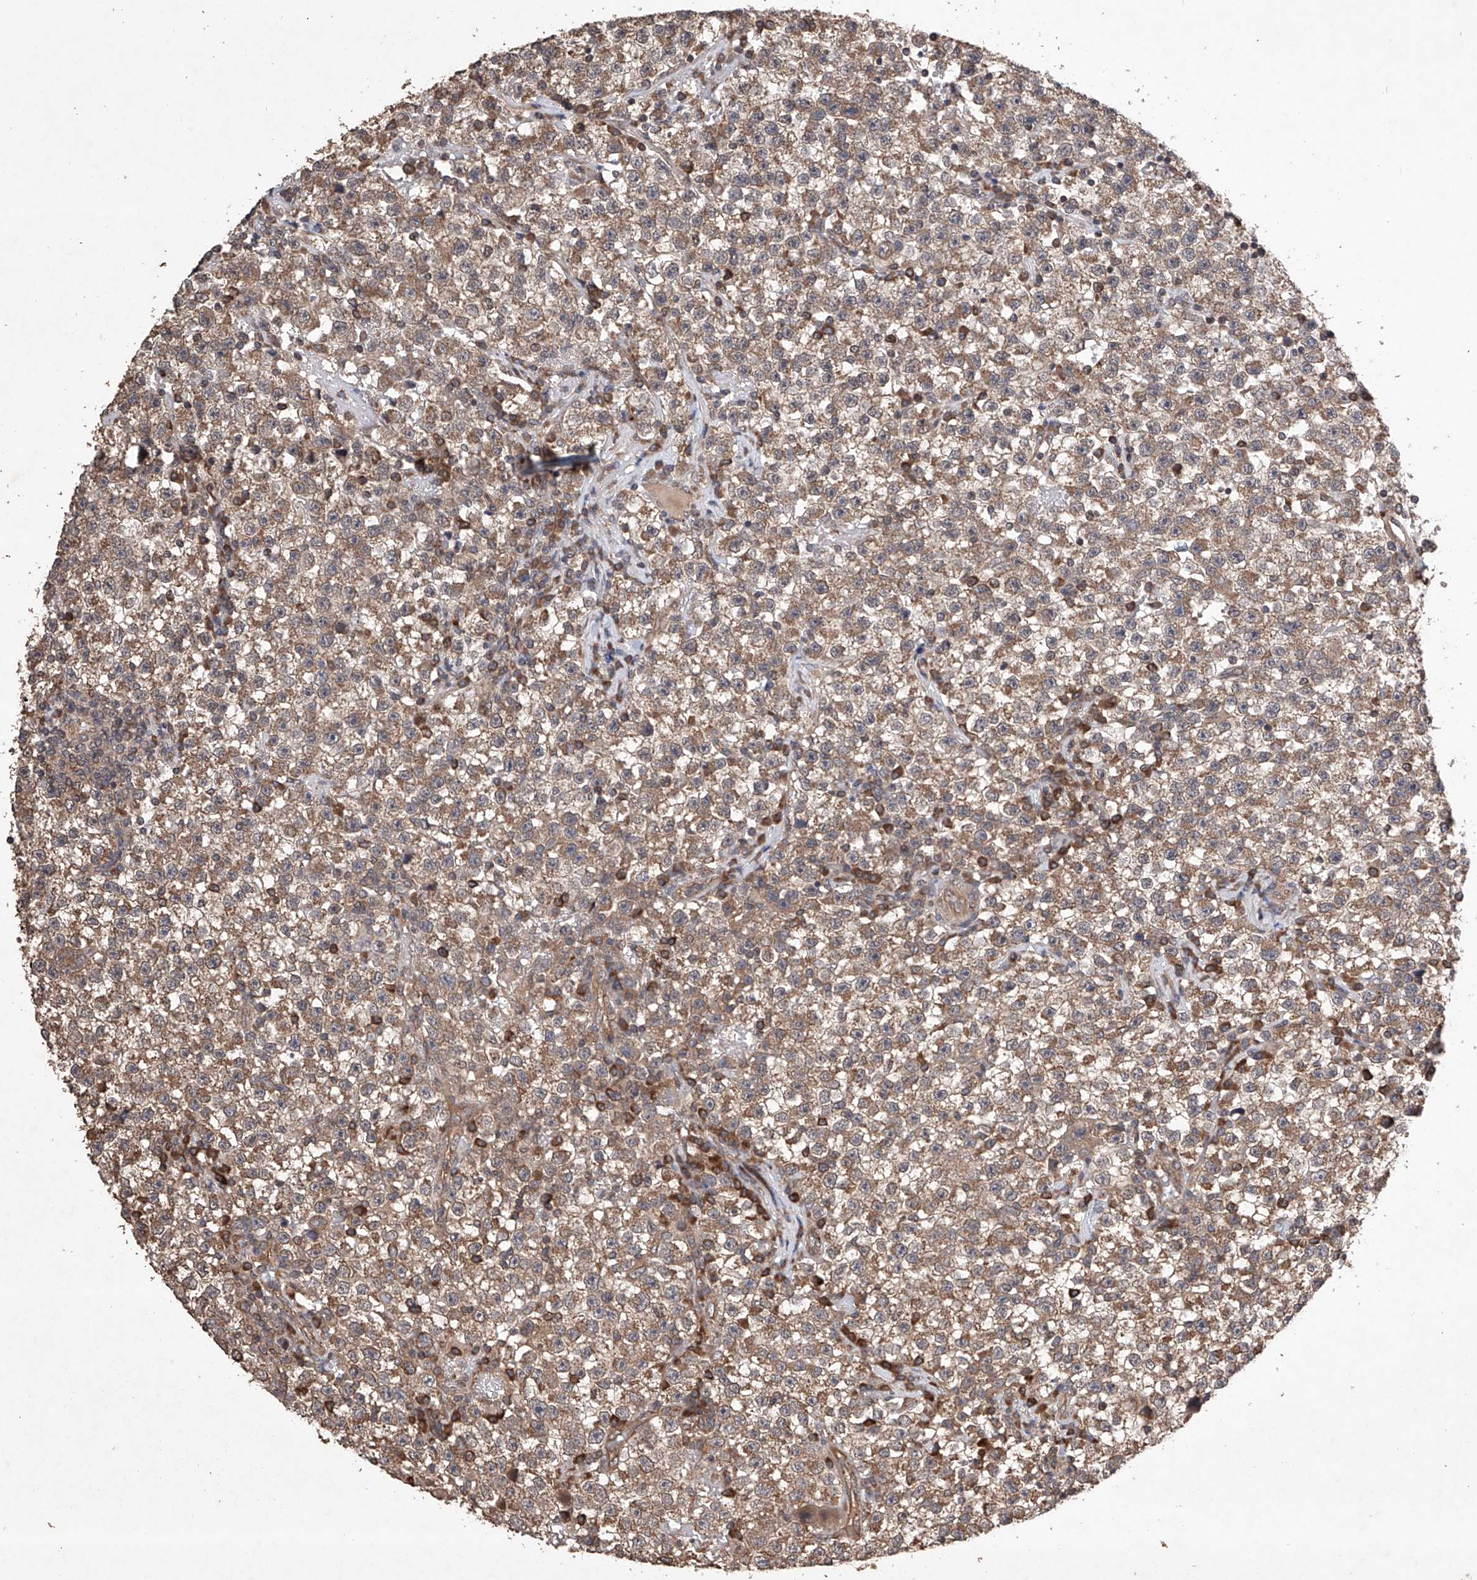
{"staining": {"intensity": "moderate", "quantity": ">75%", "location": "cytoplasmic/membranous"}, "tissue": "testis cancer", "cell_type": "Tumor cells", "image_type": "cancer", "snomed": [{"axis": "morphology", "description": "Seminoma, NOS"}, {"axis": "topography", "description": "Testis"}], "caption": "Moderate cytoplasmic/membranous expression for a protein is seen in approximately >75% of tumor cells of testis cancer using immunohistochemistry.", "gene": "LURAP1", "patient": {"sex": "male", "age": 22}}